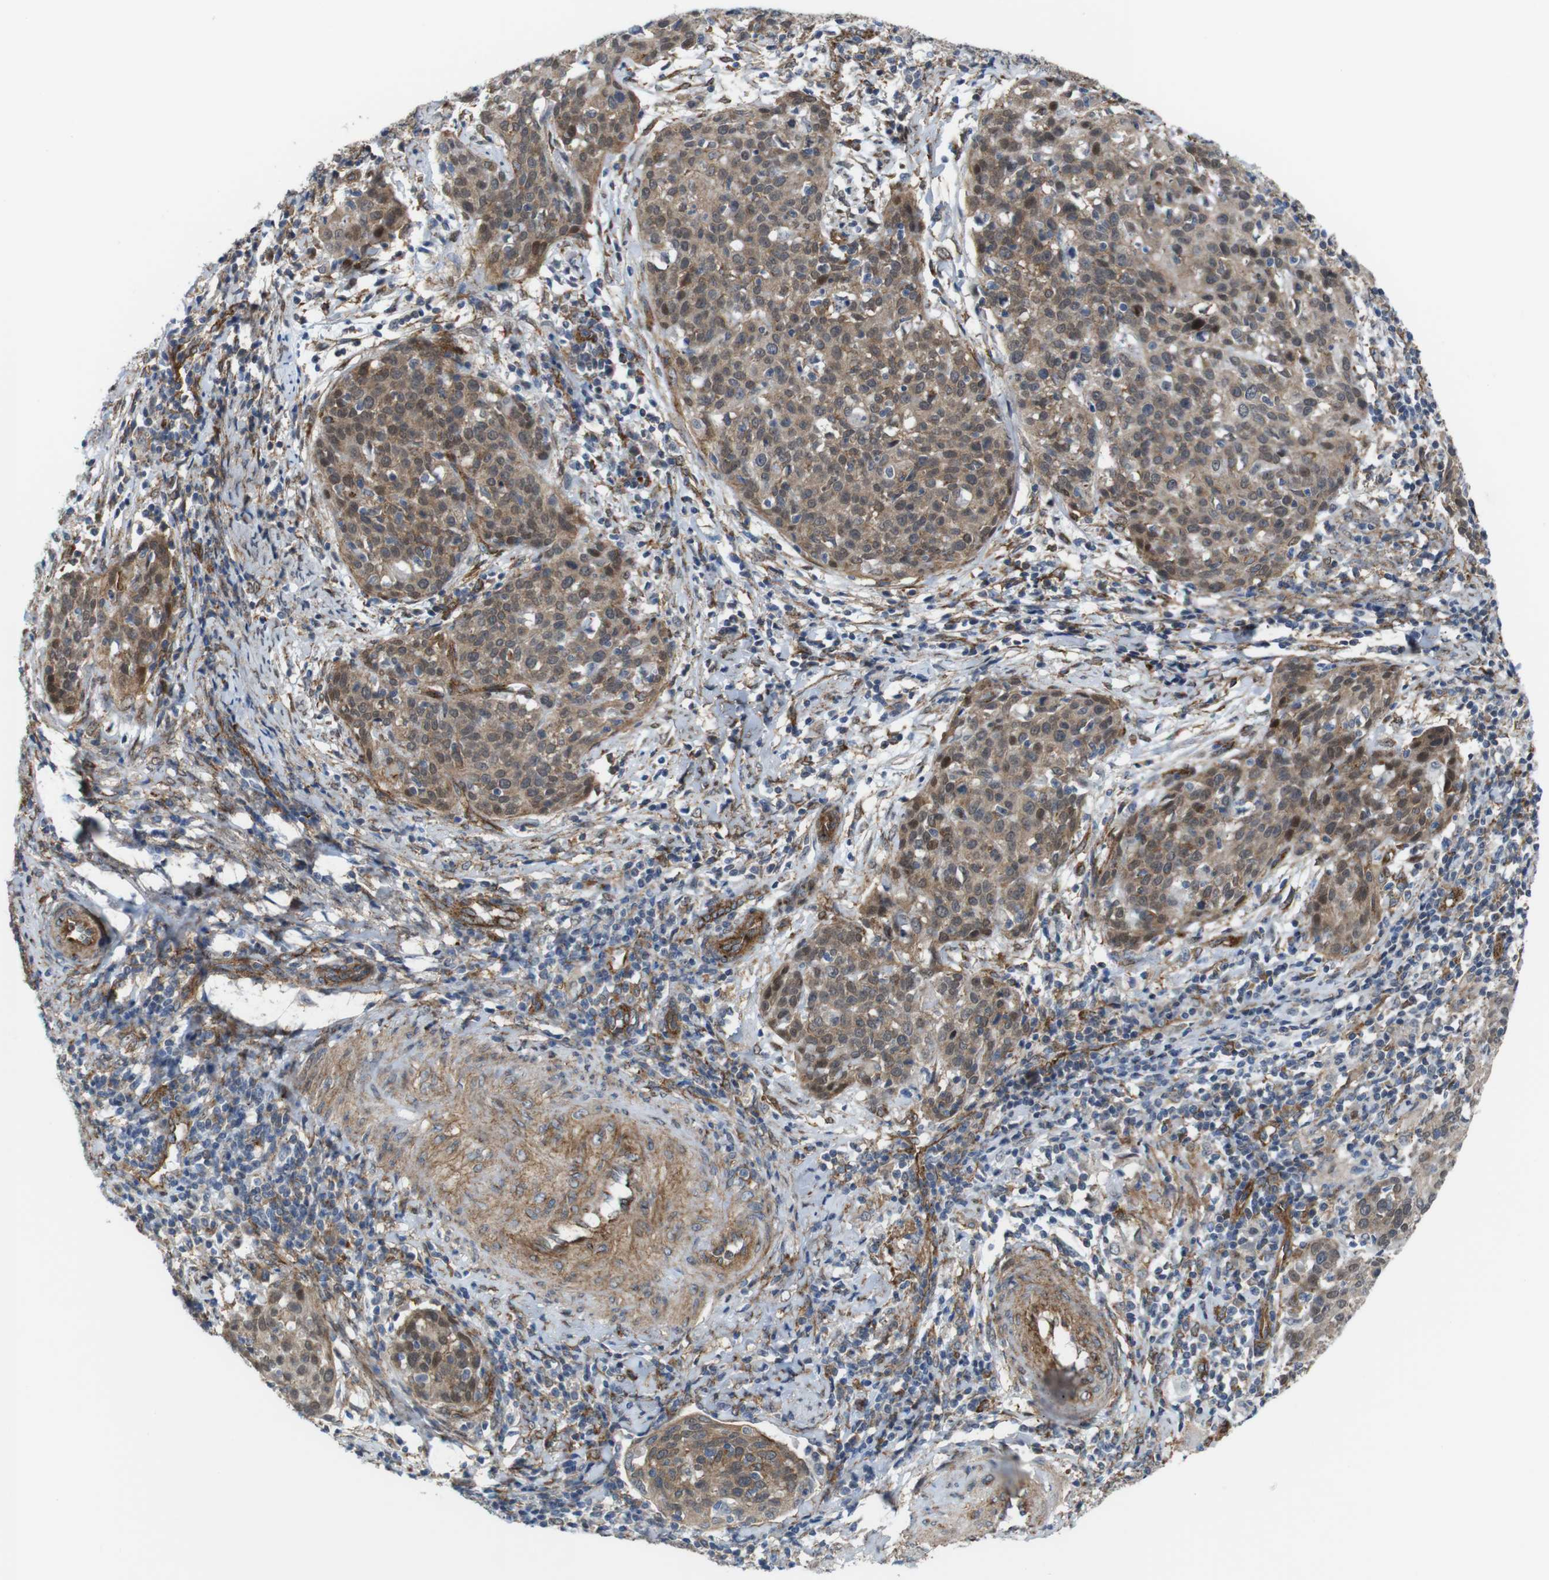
{"staining": {"intensity": "moderate", "quantity": ">75%", "location": "cytoplasmic/membranous"}, "tissue": "cervical cancer", "cell_type": "Tumor cells", "image_type": "cancer", "snomed": [{"axis": "morphology", "description": "Squamous cell carcinoma, NOS"}, {"axis": "topography", "description": "Cervix"}], "caption": "About >75% of tumor cells in human cervical cancer (squamous cell carcinoma) show moderate cytoplasmic/membranous protein expression as visualized by brown immunohistochemical staining.", "gene": "PTGER4", "patient": {"sex": "female", "age": 38}}